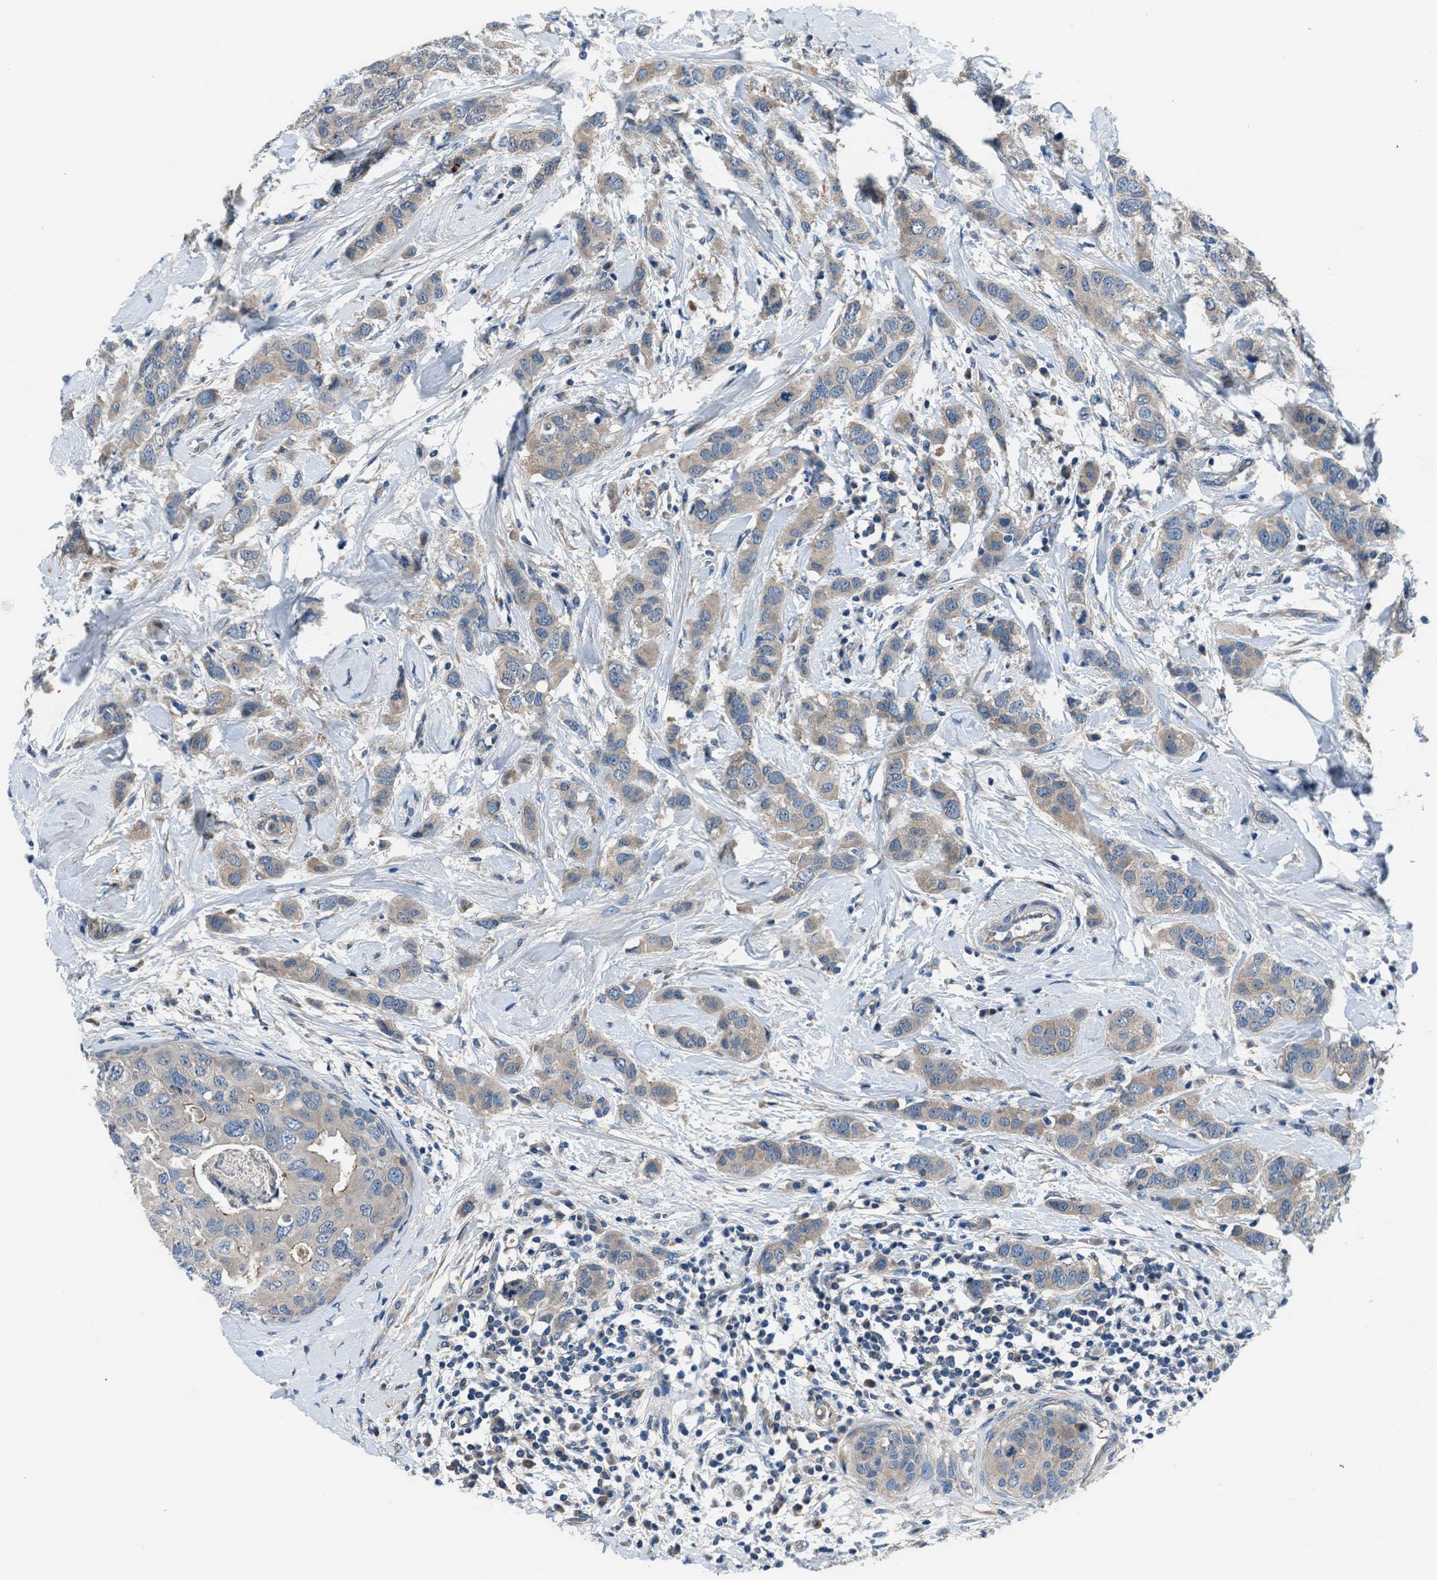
{"staining": {"intensity": "weak", "quantity": "25%-75%", "location": "cytoplasmic/membranous"}, "tissue": "breast cancer", "cell_type": "Tumor cells", "image_type": "cancer", "snomed": [{"axis": "morphology", "description": "Duct carcinoma"}, {"axis": "topography", "description": "Breast"}], "caption": "IHC micrograph of neoplastic tissue: breast invasive ductal carcinoma stained using IHC demonstrates low levels of weak protein expression localized specifically in the cytoplasmic/membranous of tumor cells, appearing as a cytoplasmic/membranous brown color.", "gene": "SLC38A6", "patient": {"sex": "female", "age": 50}}